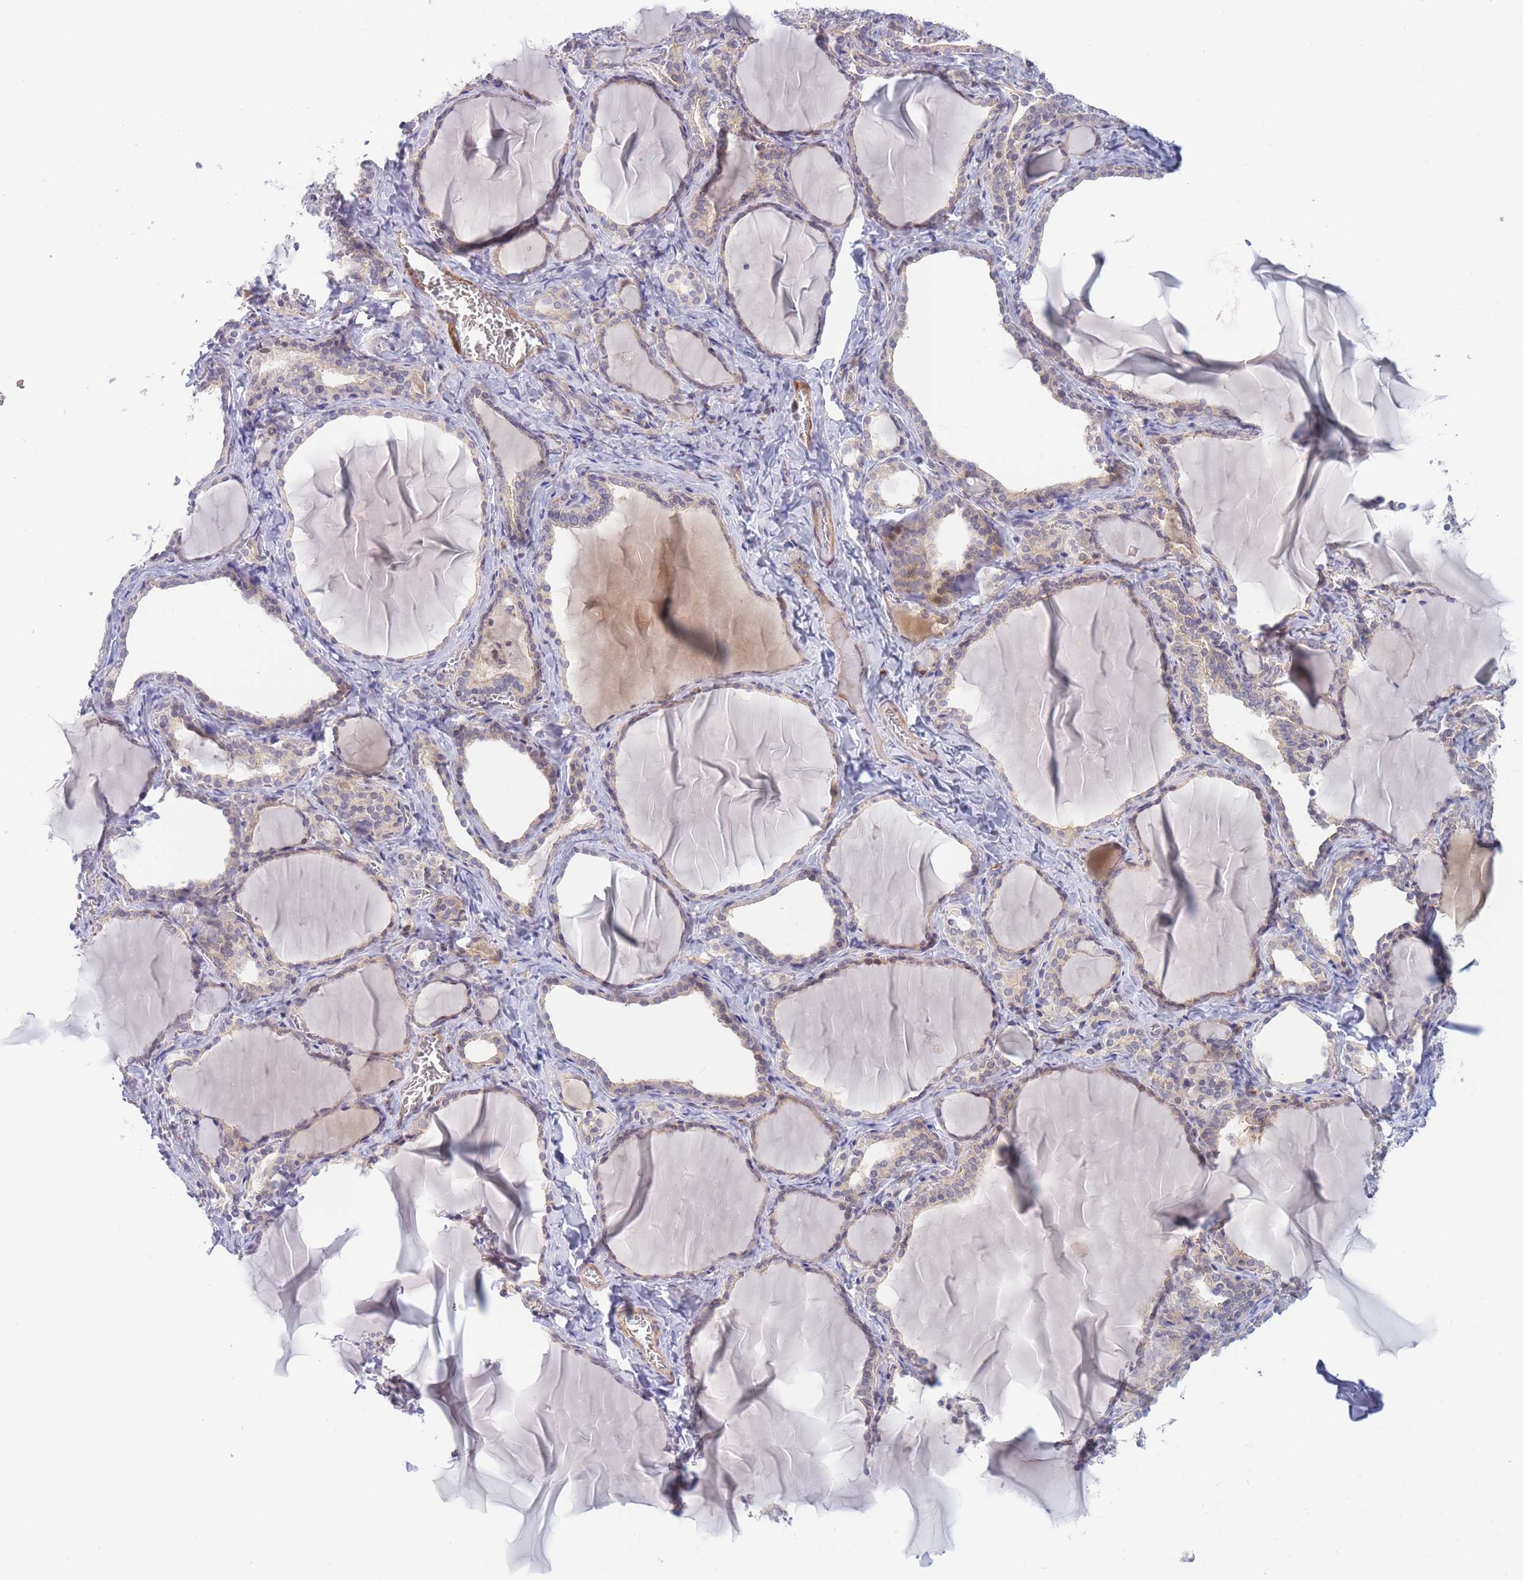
{"staining": {"intensity": "weak", "quantity": "25%-75%", "location": "cytoplasmic/membranous"}, "tissue": "thyroid gland", "cell_type": "Glandular cells", "image_type": "normal", "snomed": [{"axis": "morphology", "description": "Normal tissue, NOS"}, {"axis": "topography", "description": "Thyroid gland"}], "caption": "This image shows immunohistochemistry staining of benign thyroid gland, with low weak cytoplasmic/membranous staining in about 25%-75% of glandular cells.", "gene": "APOL4", "patient": {"sex": "female", "age": 42}}